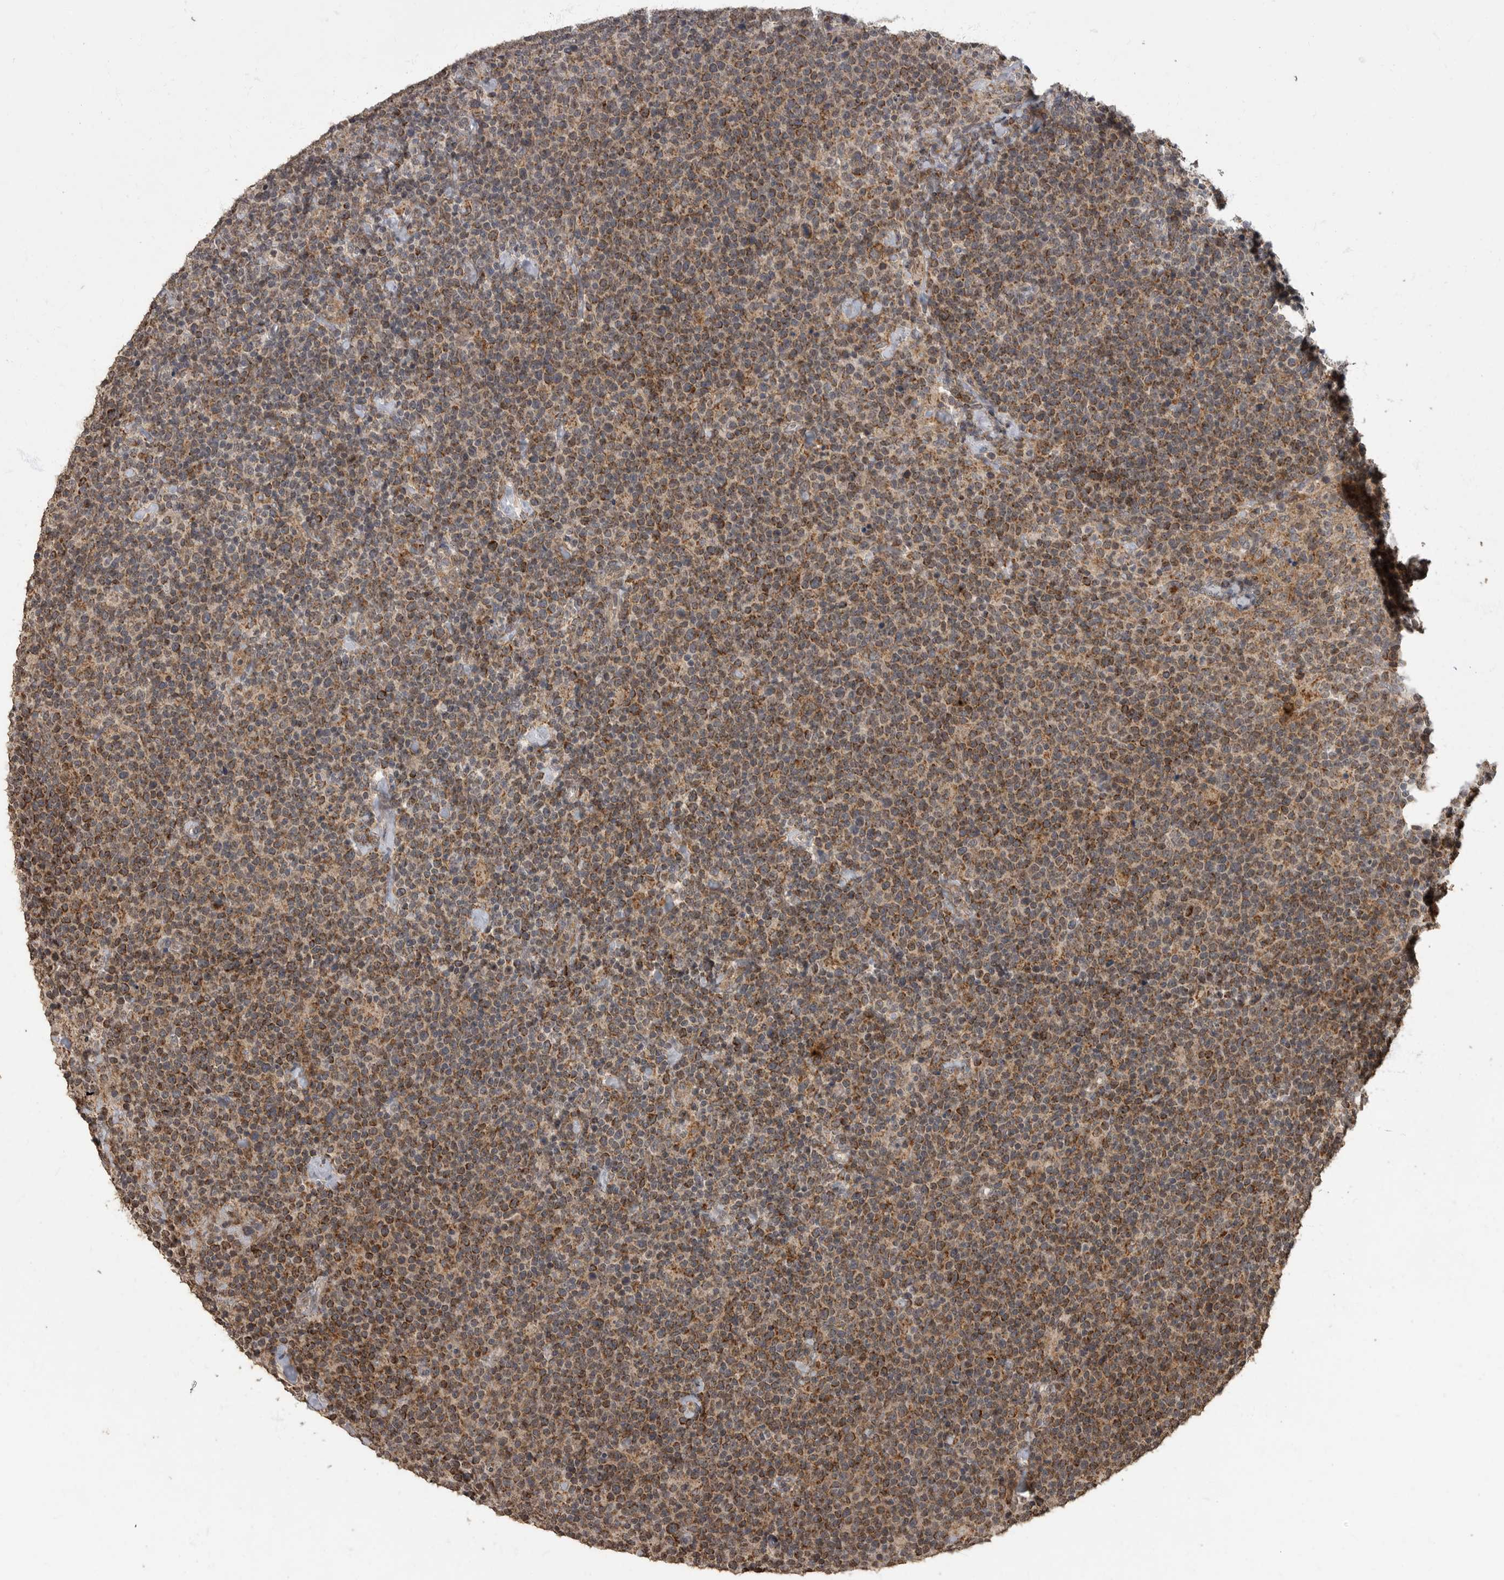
{"staining": {"intensity": "moderate", "quantity": ">75%", "location": "cytoplasmic/membranous"}, "tissue": "lymphoma", "cell_type": "Tumor cells", "image_type": "cancer", "snomed": [{"axis": "morphology", "description": "Malignant lymphoma, non-Hodgkin's type, High grade"}, {"axis": "topography", "description": "Lymph node"}], "caption": "Protein expression analysis of human lymphoma reveals moderate cytoplasmic/membranous expression in approximately >75% of tumor cells. The staining is performed using DAB (3,3'-diaminobenzidine) brown chromogen to label protein expression. The nuclei are counter-stained blue using hematoxylin.", "gene": "MAFG", "patient": {"sex": "male", "age": 61}}